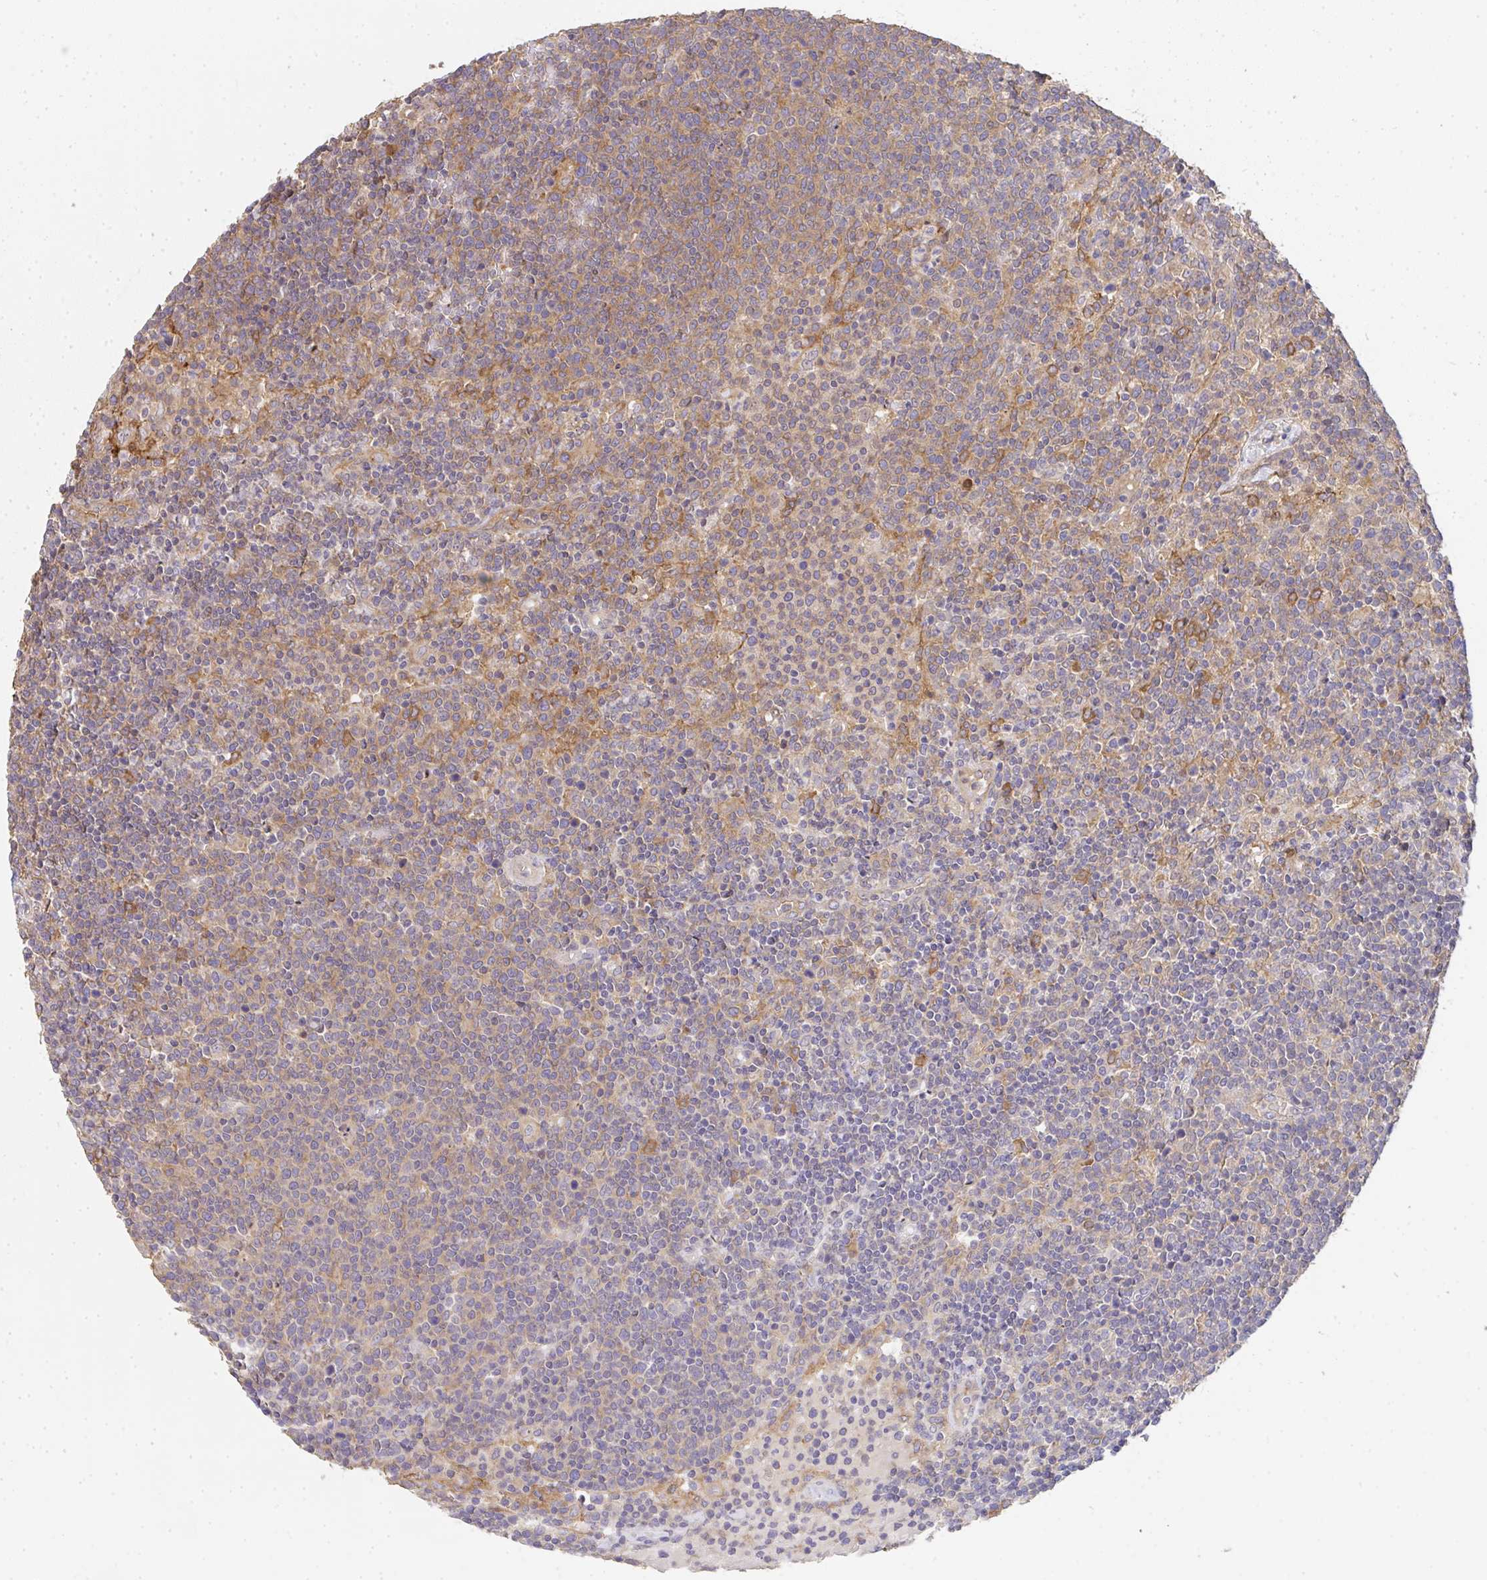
{"staining": {"intensity": "moderate", "quantity": "<25%", "location": "cytoplasmic/membranous"}, "tissue": "lymphoma", "cell_type": "Tumor cells", "image_type": "cancer", "snomed": [{"axis": "morphology", "description": "Malignant lymphoma, non-Hodgkin's type, High grade"}, {"axis": "topography", "description": "Lymph node"}], "caption": "An immunohistochemistry (IHC) histopathology image of neoplastic tissue is shown. Protein staining in brown labels moderate cytoplasmic/membranous positivity in lymphoma within tumor cells.", "gene": "EEF1AKMT1", "patient": {"sex": "male", "age": 61}}